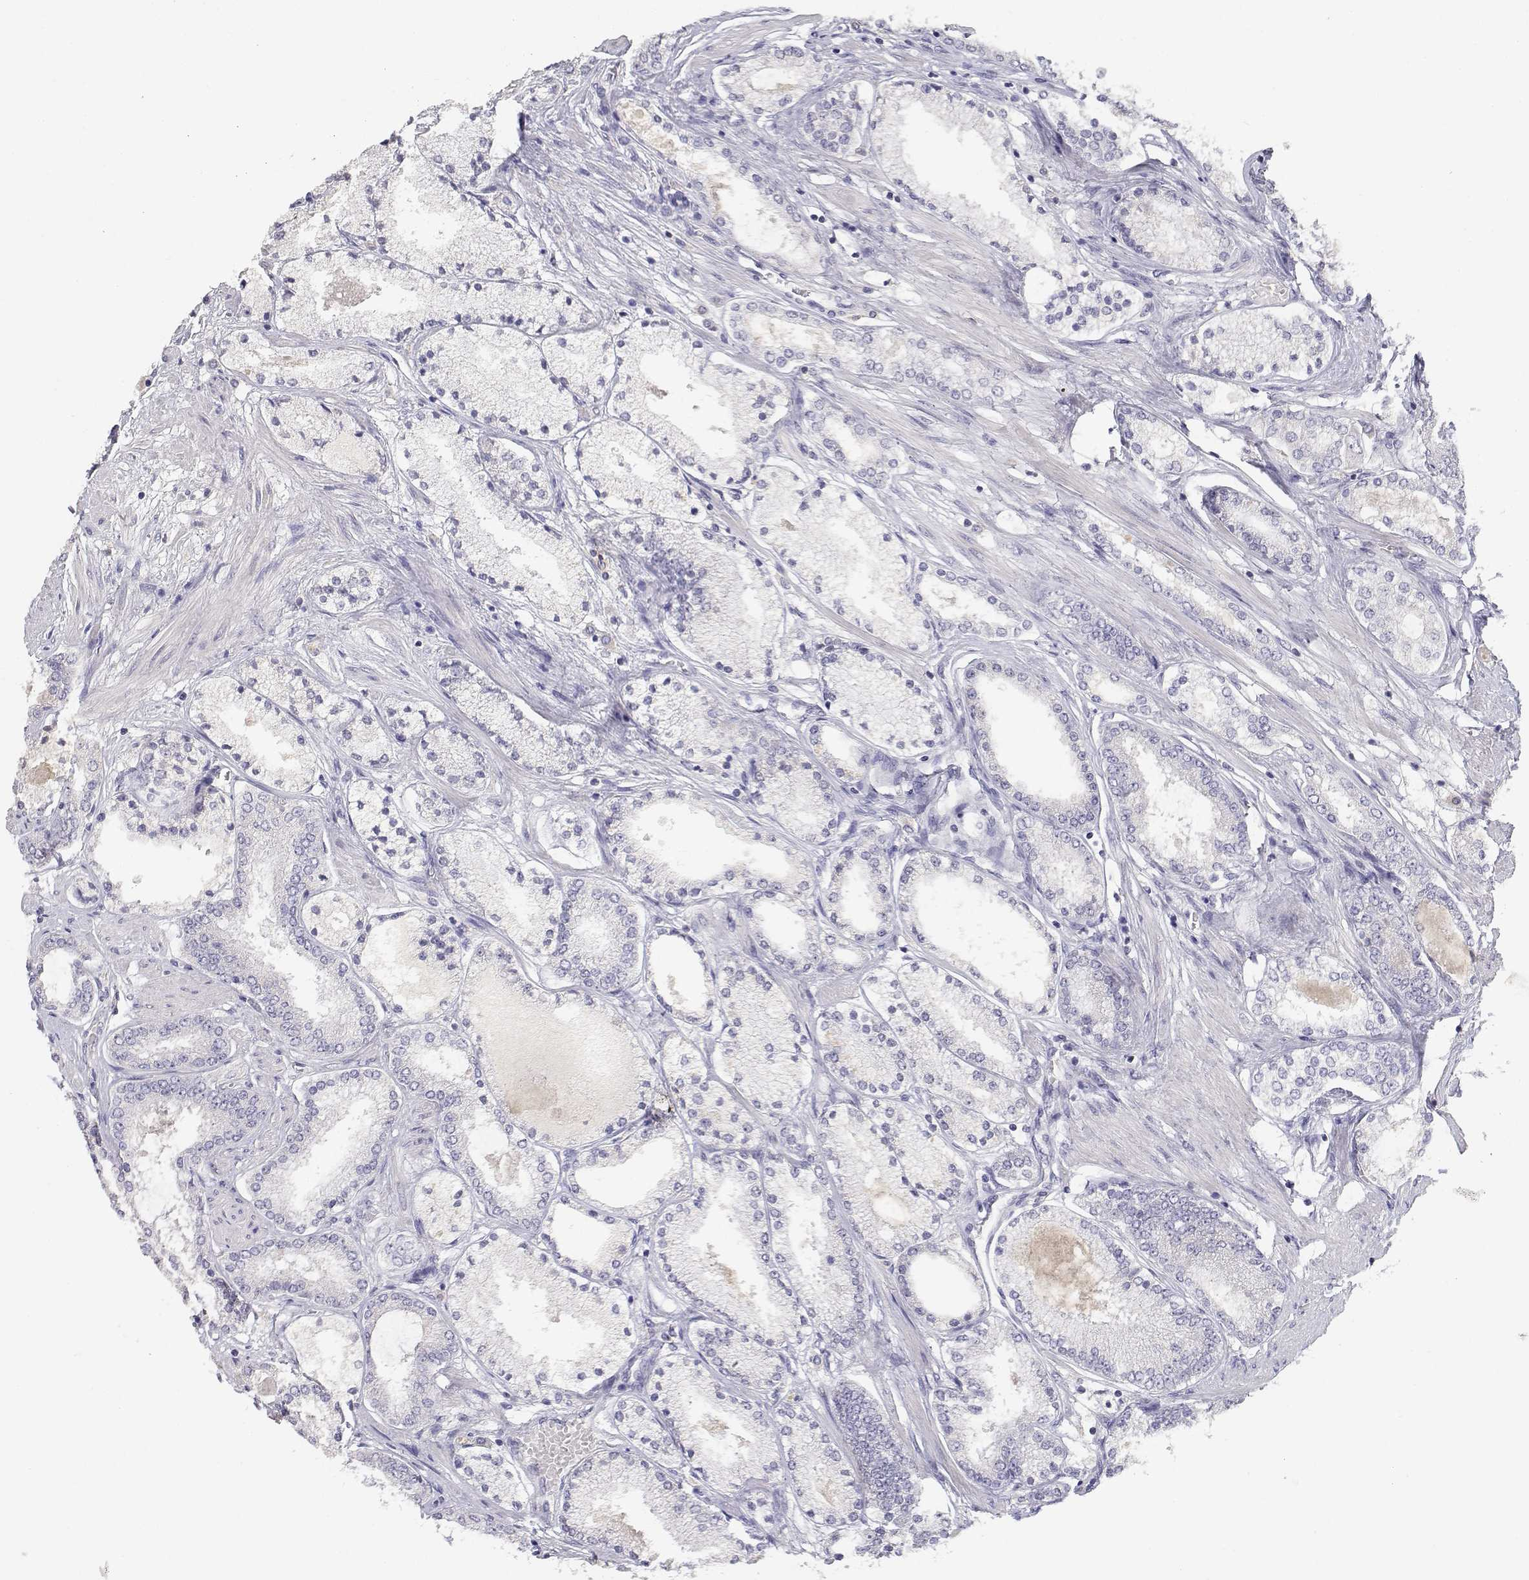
{"staining": {"intensity": "negative", "quantity": "none", "location": "none"}, "tissue": "prostate cancer", "cell_type": "Tumor cells", "image_type": "cancer", "snomed": [{"axis": "morphology", "description": "Adenocarcinoma, High grade"}, {"axis": "topography", "description": "Prostate"}], "caption": "DAB immunohistochemical staining of prostate high-grade adenocarcinoma reveals no significant staining in tumor cells.", "gene": "ADA", "patient": {"sex": "male", "age": 63}}